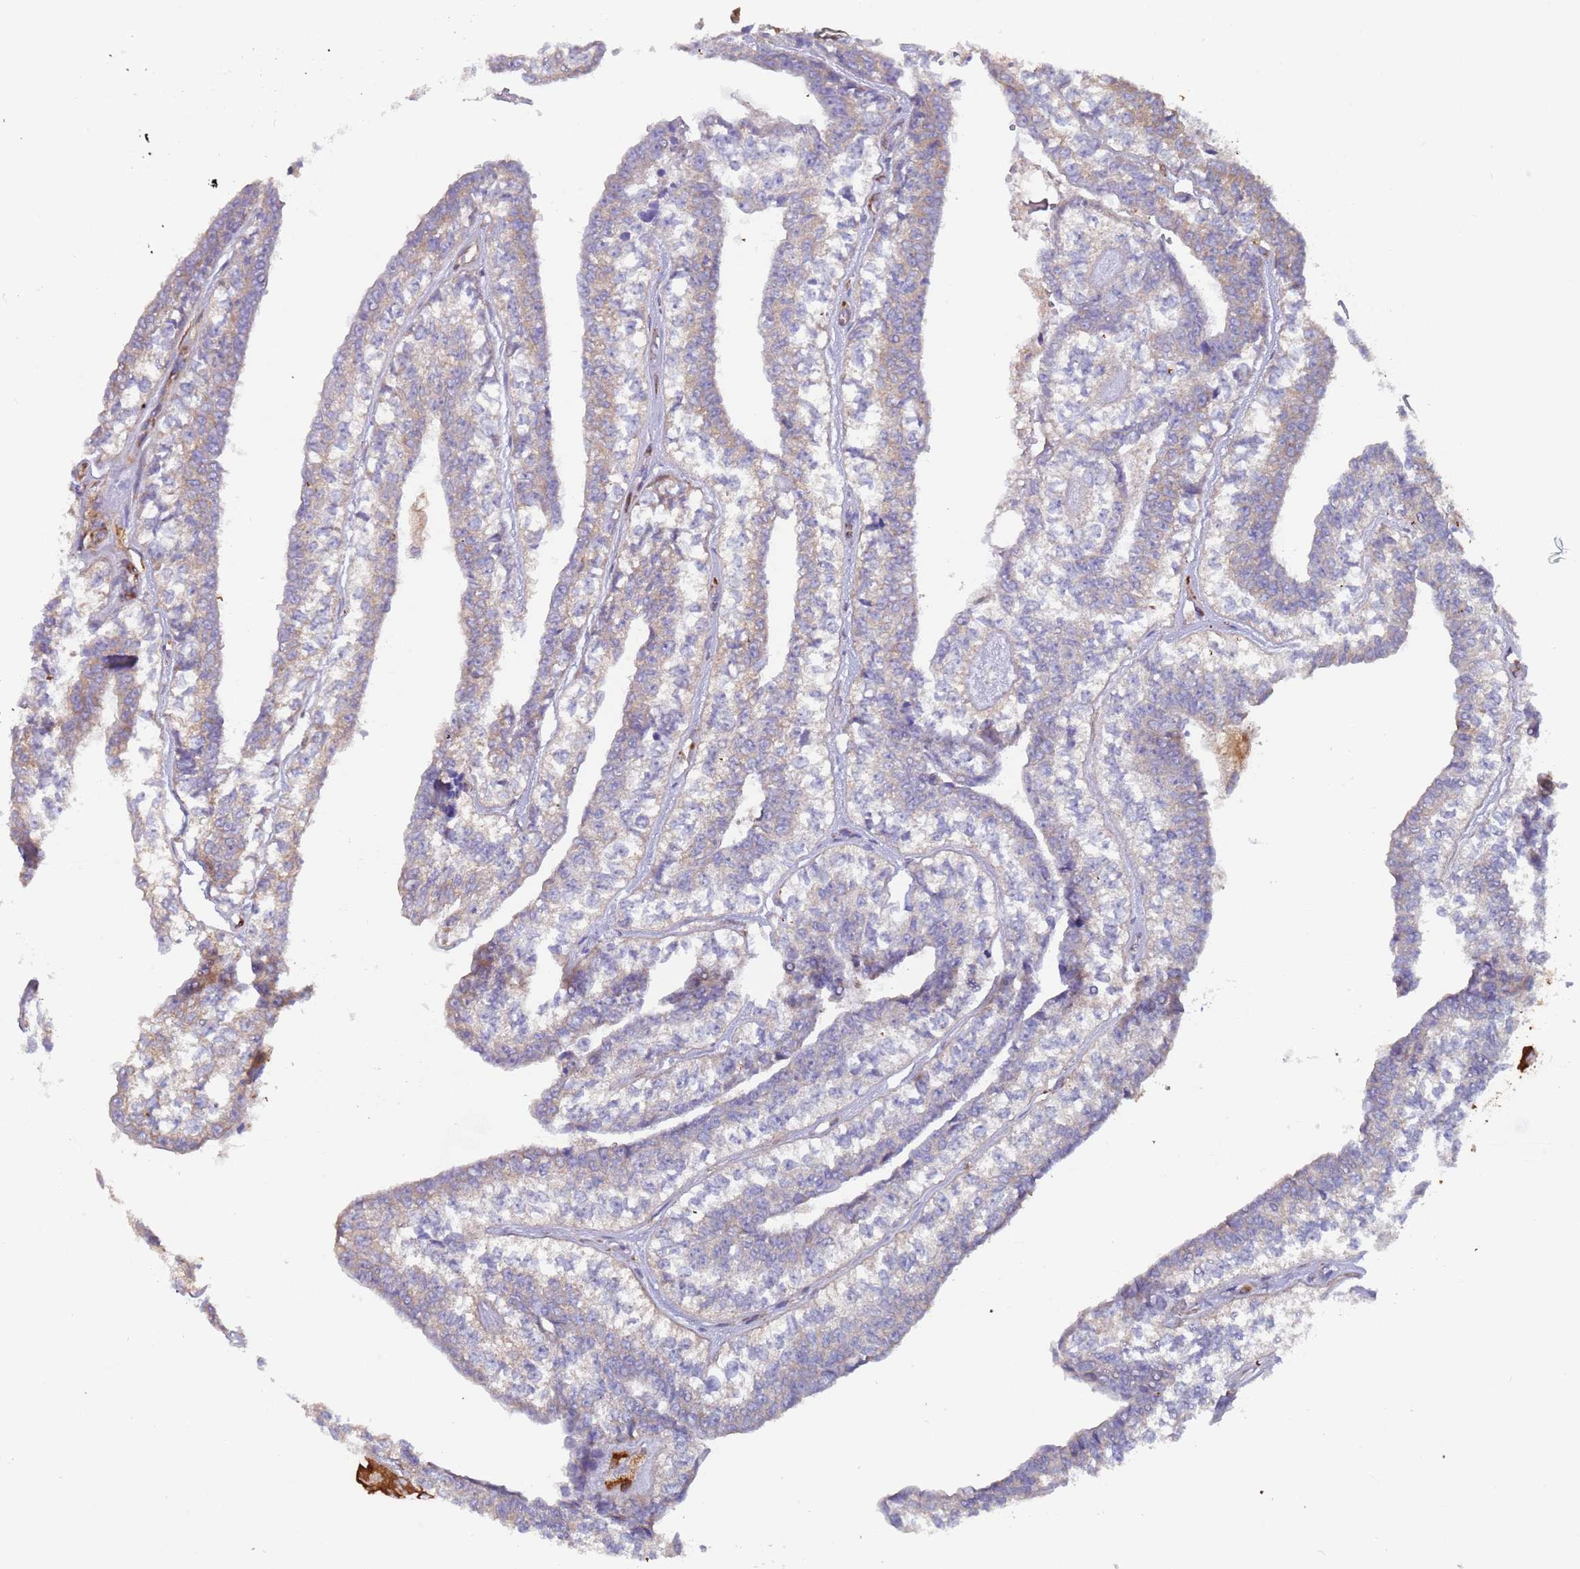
{"staining": {"intensity": "weak", "quantity": "<25%", "location": "cytoplasmic/membranous"}, "tissue": "head and neck cancer", "cell_type": "Tumor cells", "image_type": "cancer", "snomed": [{"axis": "morphology", "description": "Adenocarcinoma, NOS"}, {"axis": "topography", "description": "Head-Neck"}], "caption": "Tumor cells are negative for brown protein staining in head and neck cancer (adenocarcinoma).", "gene": "ZNF844", "patient": {"sex": "female", "age": 73}}